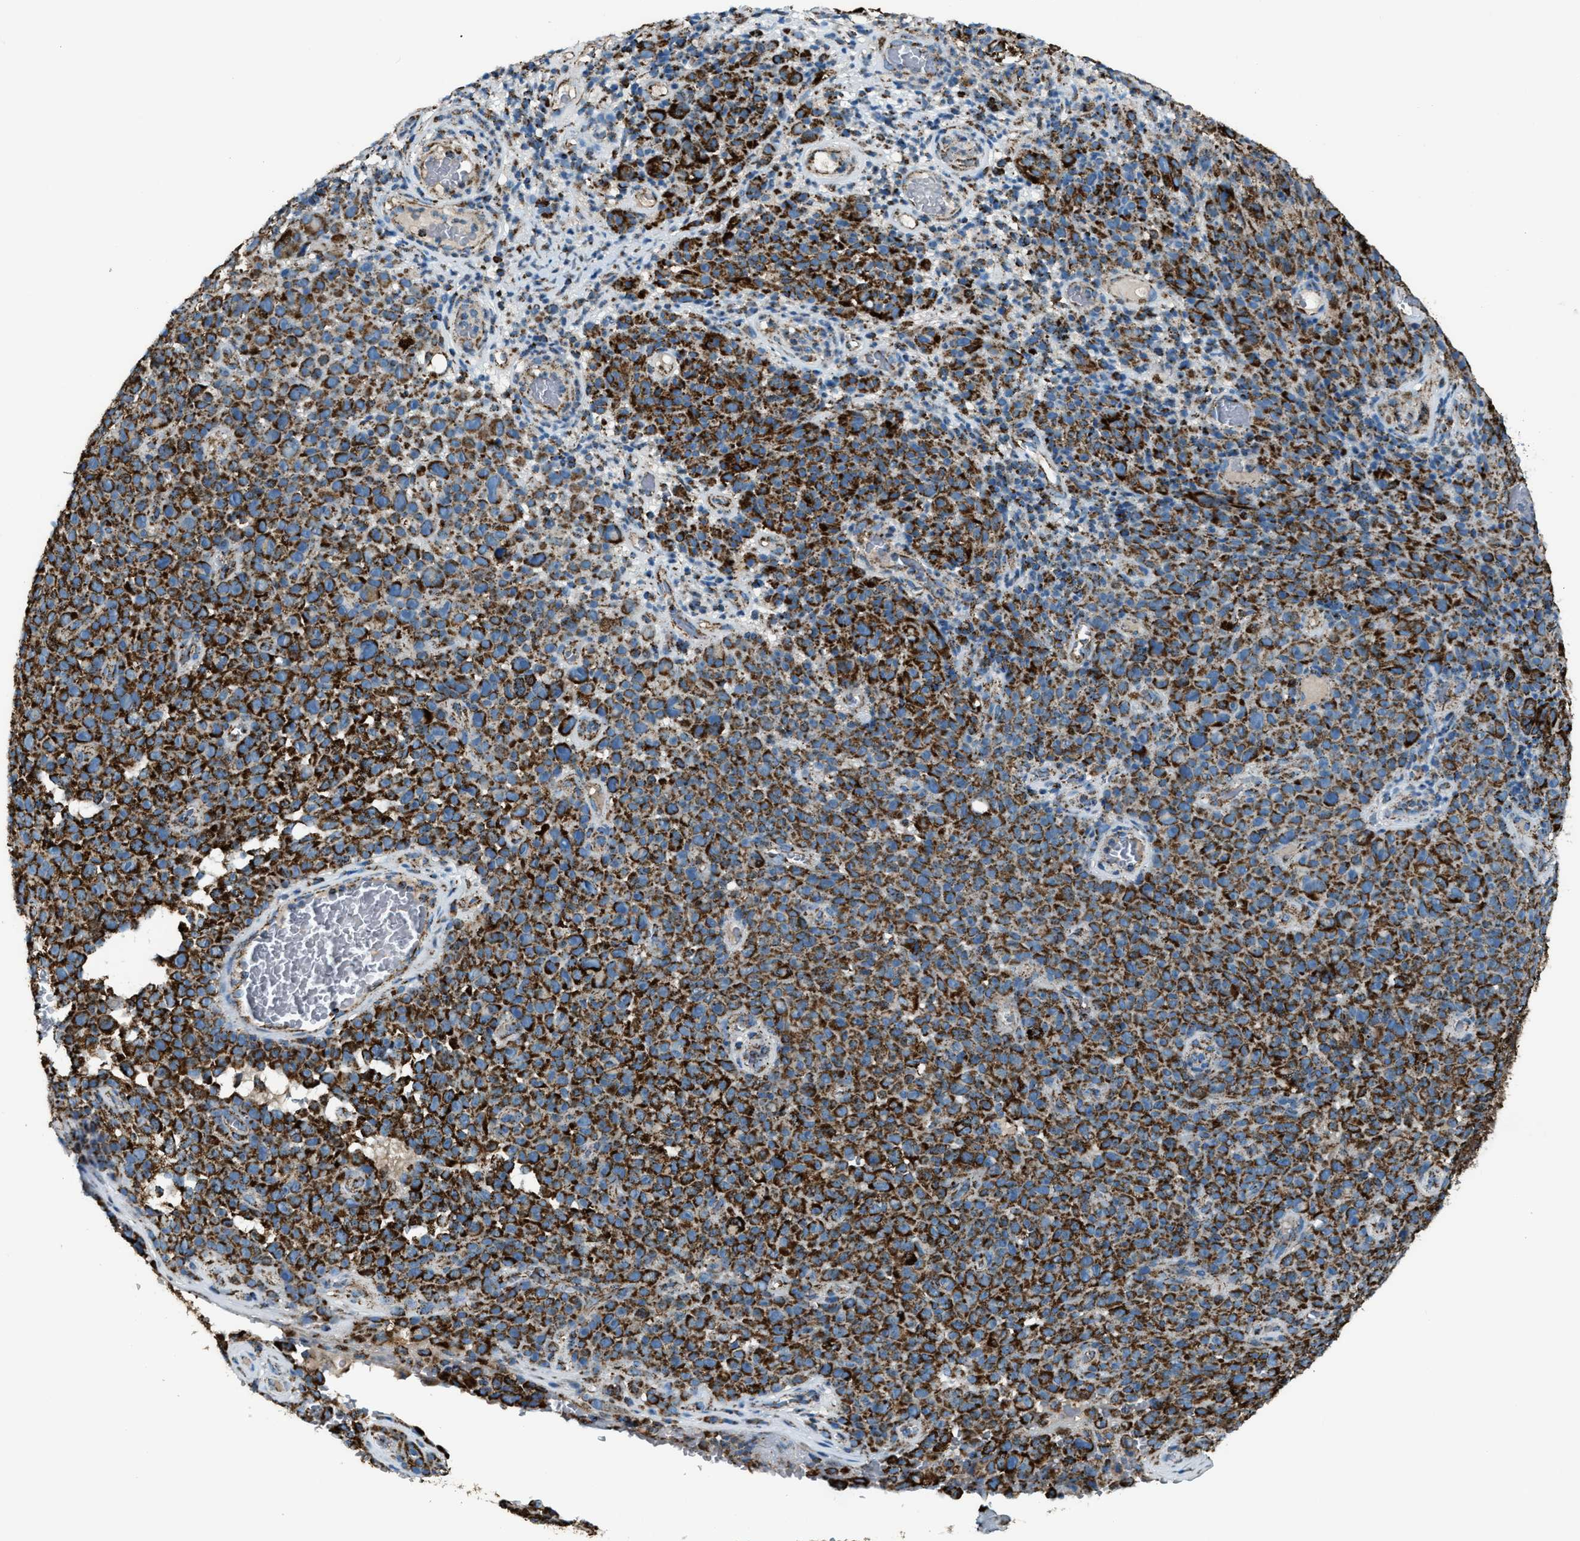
{"staining": {"intensity": "strong", "quantity": ">75%", "location": "cytoplasmic/membranous"}, "tissue": "melanoma", "cell_type": "Tumor cells", "image_type": "cancer", "snomed": [{"axis": "morphology", "description": "Malignant melanoma, NOS"}, {"axis": "topography", "description": "Skin"}], "caption": "Protein expression analysis of human melanoma reveals strong cytoplasmic/membranous positivity in approximately >75% of tumor cells.", "gene": "MDH2", "patient": {"sex": "female", "age": 82}}